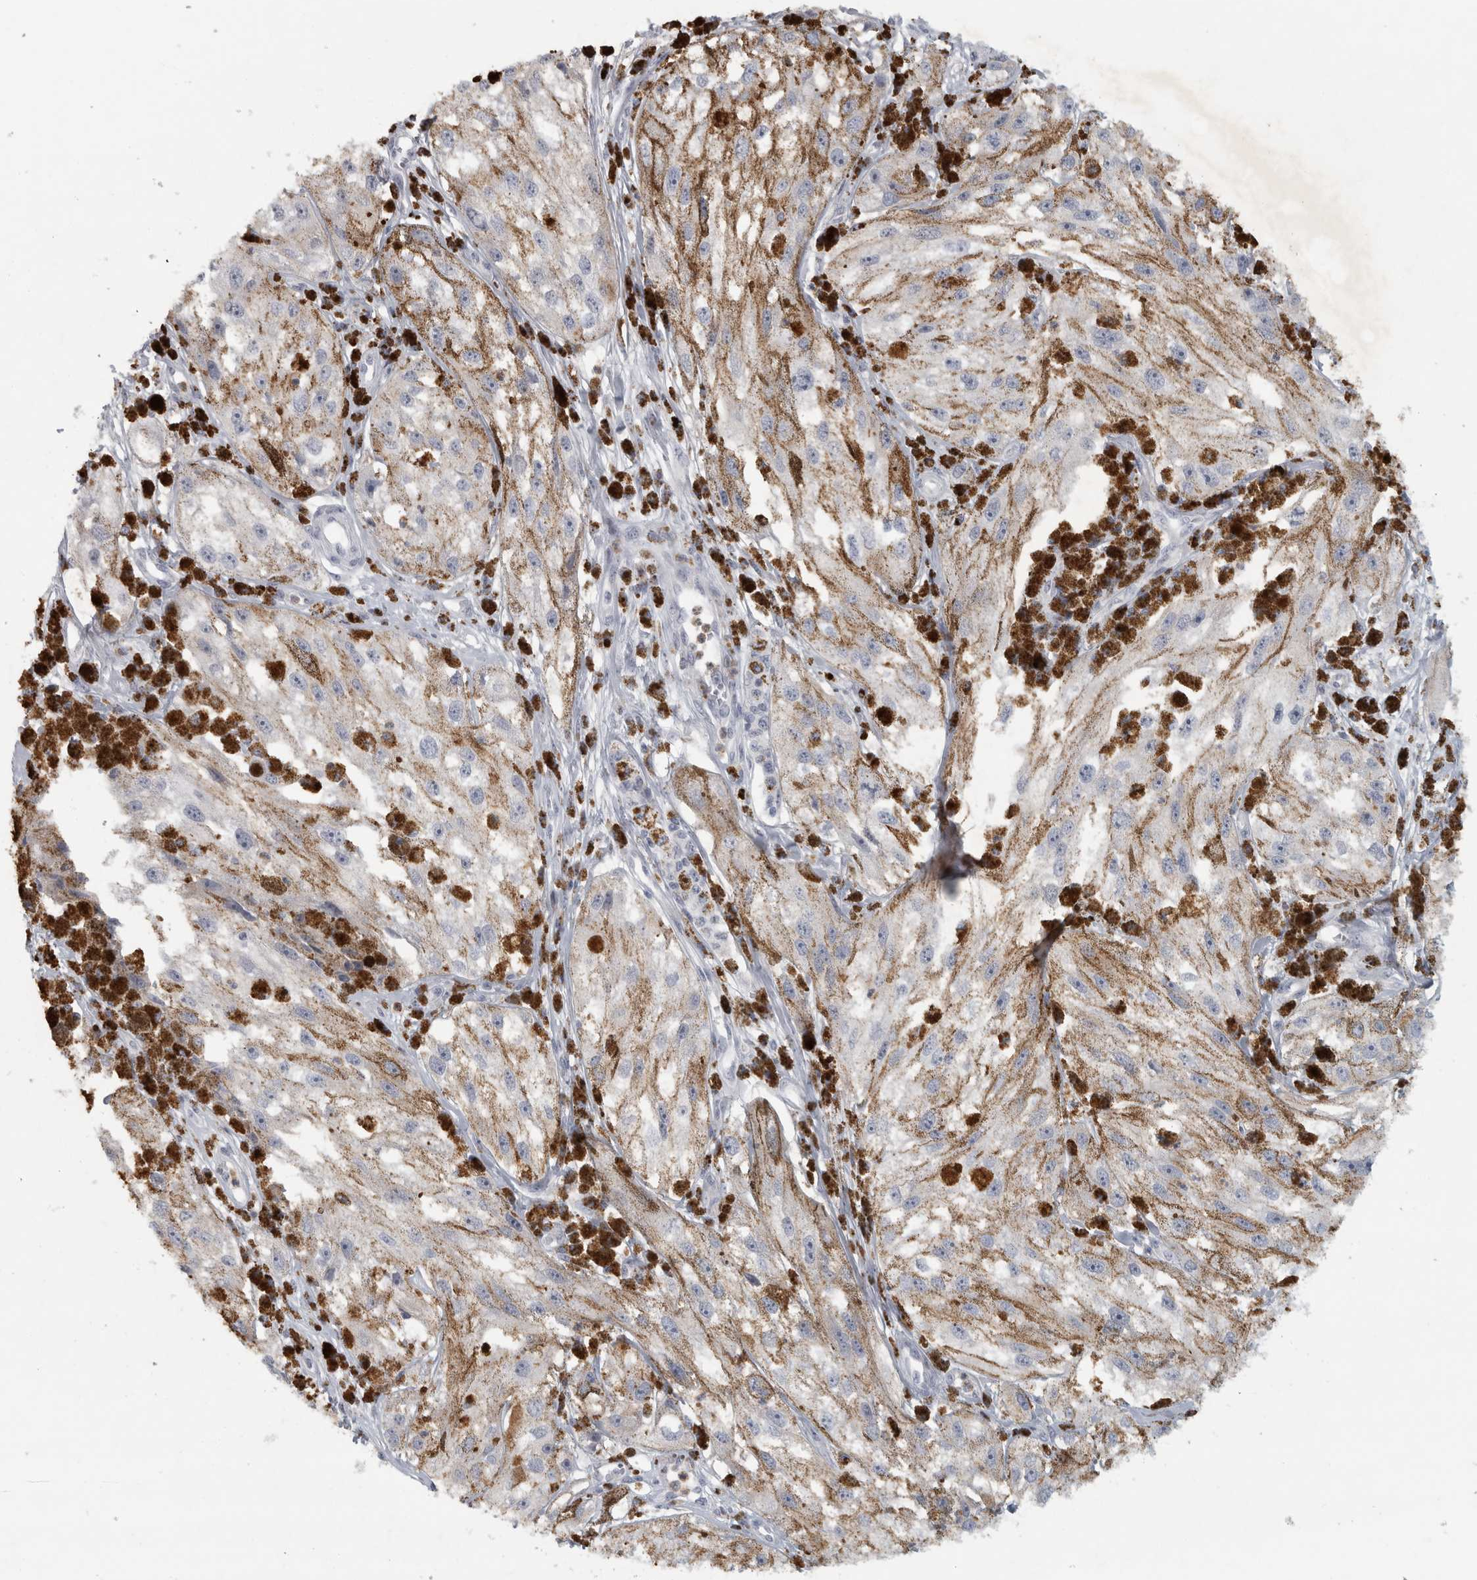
{"staining": {"intensity": "negative", "quantity": "none", "location": "none"}, "tissue": "melanoma", "cell_type": "Tumor cells", "image_type": "cancer", "snomed": [{"axis": "morphology", "description": "Malignant melanoma, NOS"}, {"axis": "topography", "description": "Skin"}], "caption": "Photomicrograph shows no significant protein expression in tumor cells of melanoma. (Immunohistochemistry (ihc), brightfield microscopy, high magnification).", "gene": "PTPRN2", "patient": {"sex": "male", "age": 88}}